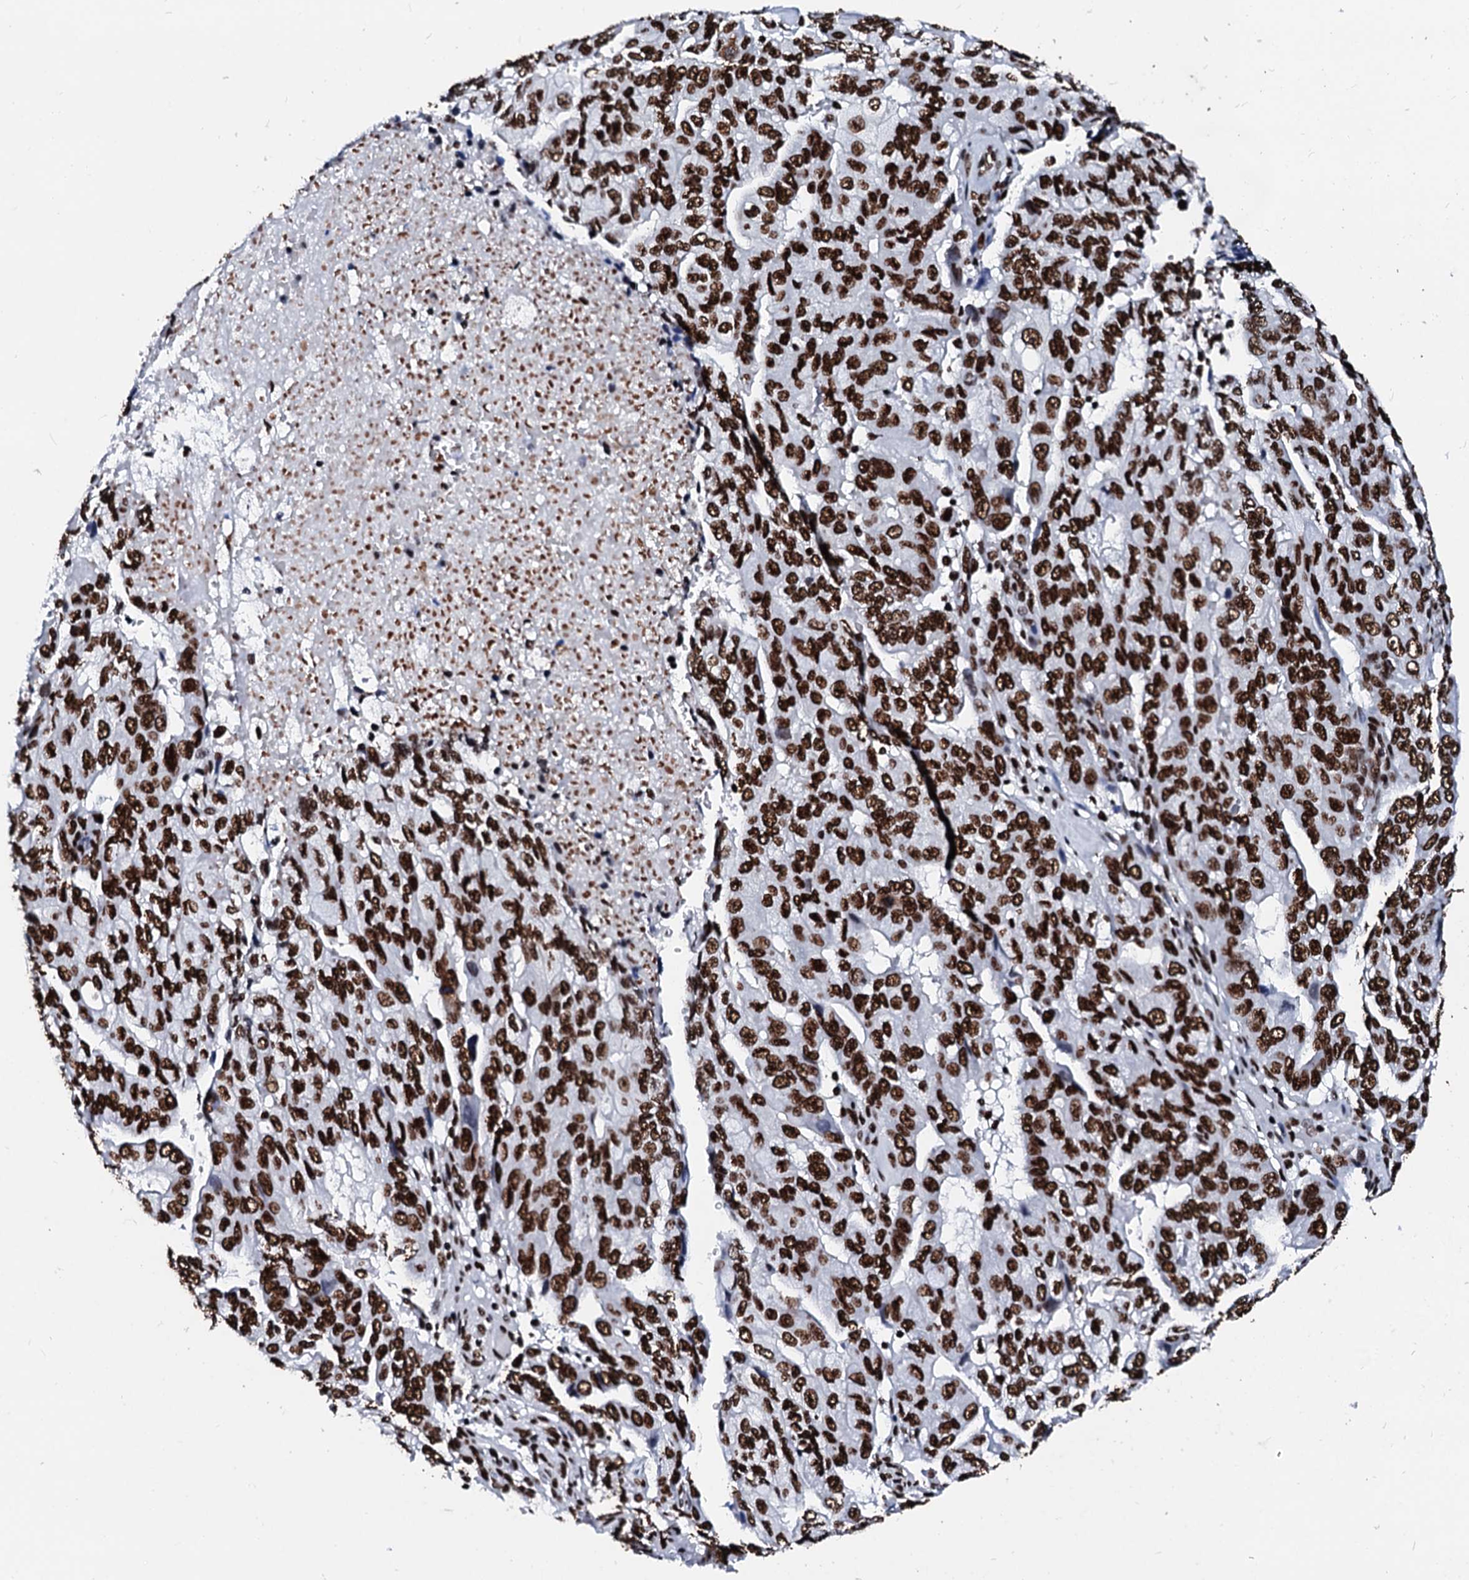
{"staining": {"intensity": "strong", "quantity": ">75%", "location": "nuclear"}, "tissue": "pancreatic cancer", "cell_type": "Tumor cells", "image_type": "cancer", "snomed": [{"axis": "morphology", "description": "Adenocarcinoma, NOS"}, {"axis": "topography", "description": "Pancreas"}], "caption": "Pancreatic cancer stained with DAB (3,3'-diaminobenzidine) immunohistochemistry reveals high levels of strong nuclear positivity in approximately >75% of tumor cells. (DAB (3,3'-diaminobenzidine) = brown stain, brightfield microscopy at high magnification).", "gene": "RALY", "patient": {"sex": "male", "age": 51}}